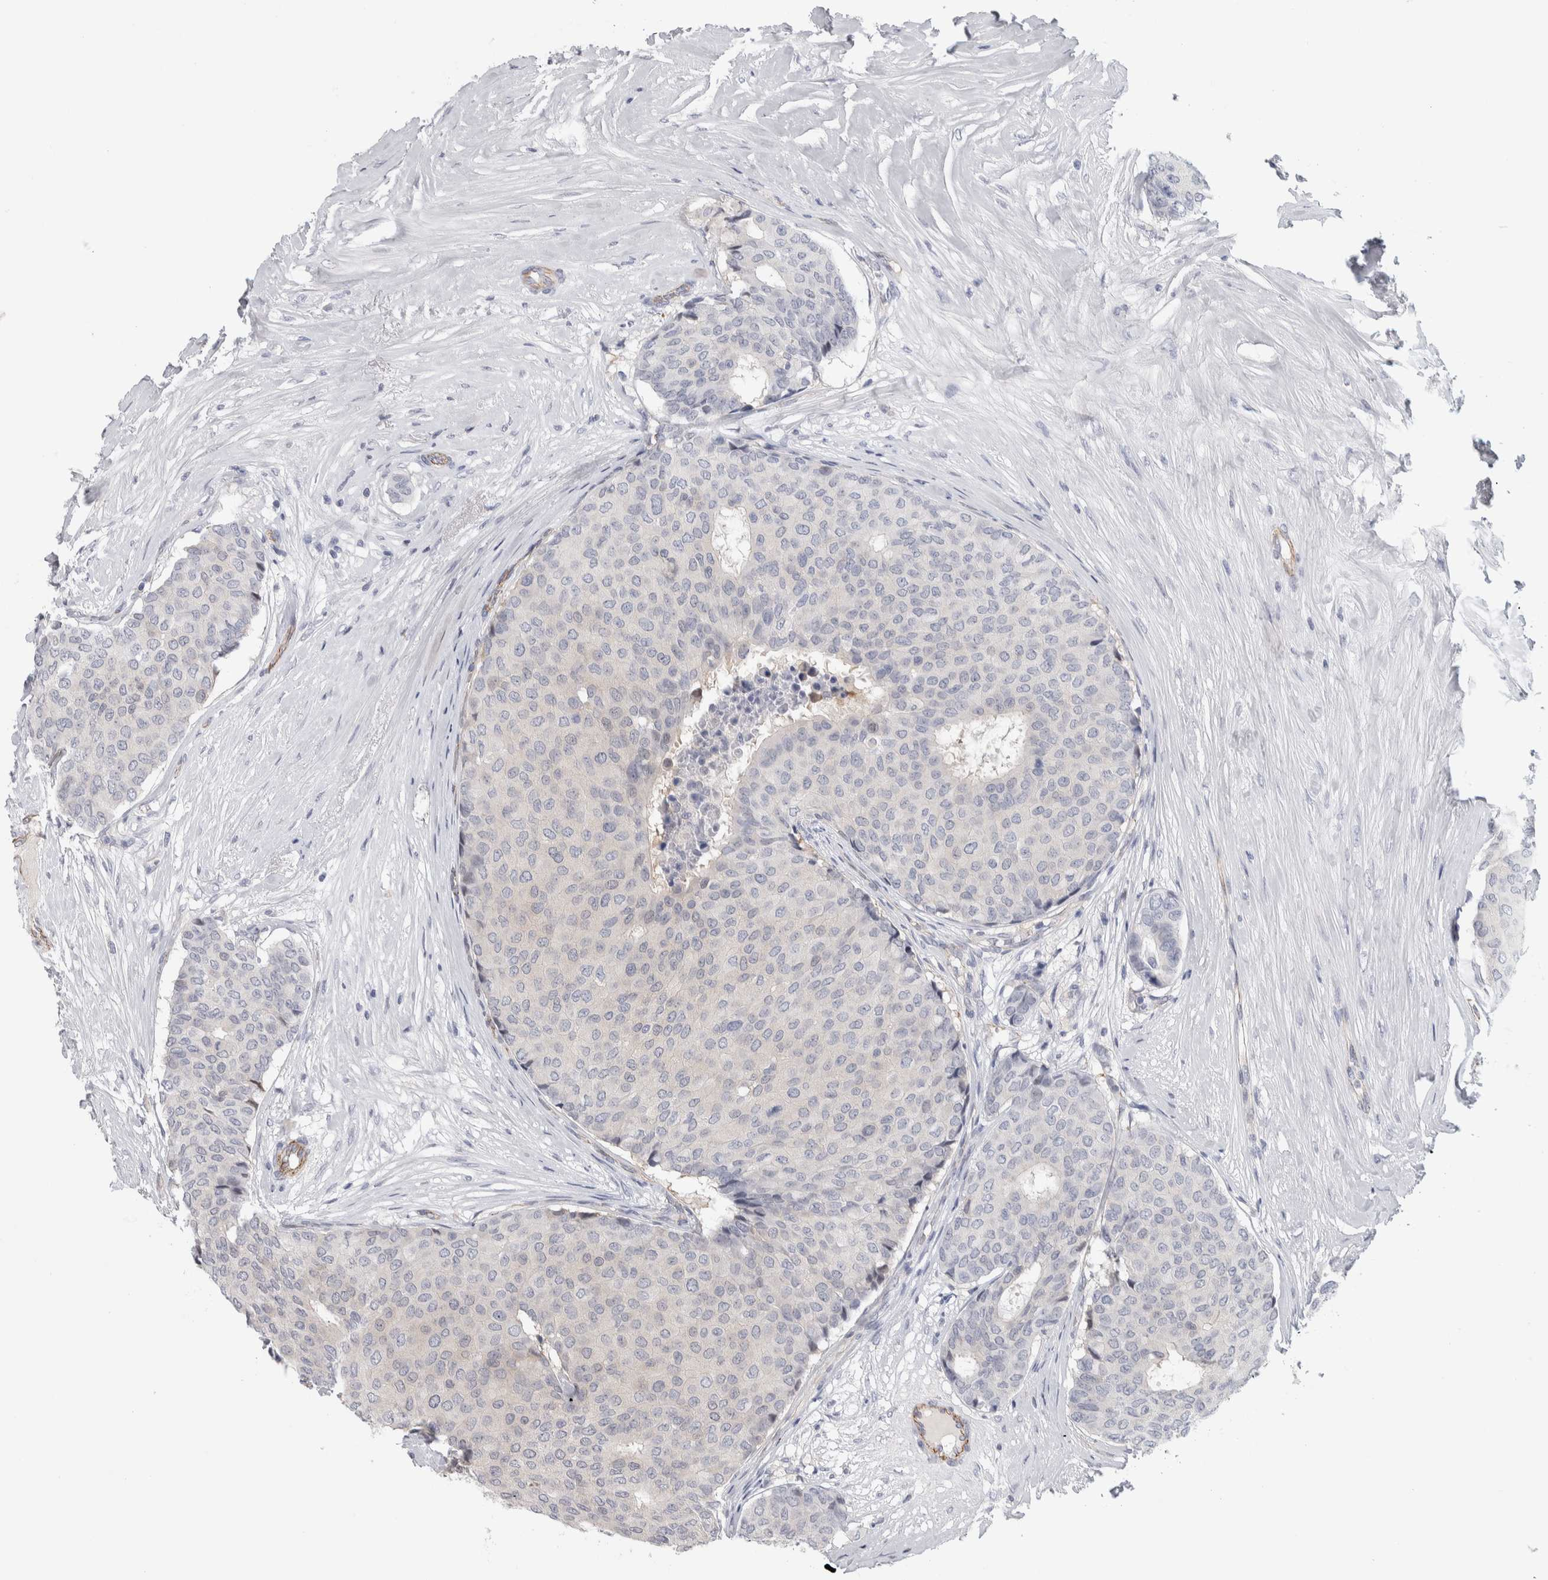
{"staining": {"intensity": "negative", "quantity": "none", "location": "none"}, "tissue": "breast cancer", "cell_type": "Tumor cells", "image_type": "cancer", "snomed": [{"axis": "morphology", "description": "Duct carcinoma"}, {"axis": "topography", "description": "Breast"}], "caption": "An image of breast cancer (intraductal carcinoma) stained for a protein exhibits no brown staining in tumor cells.", "gene": "ZNF862", "patient": {"sex": "female", "age": 75}}